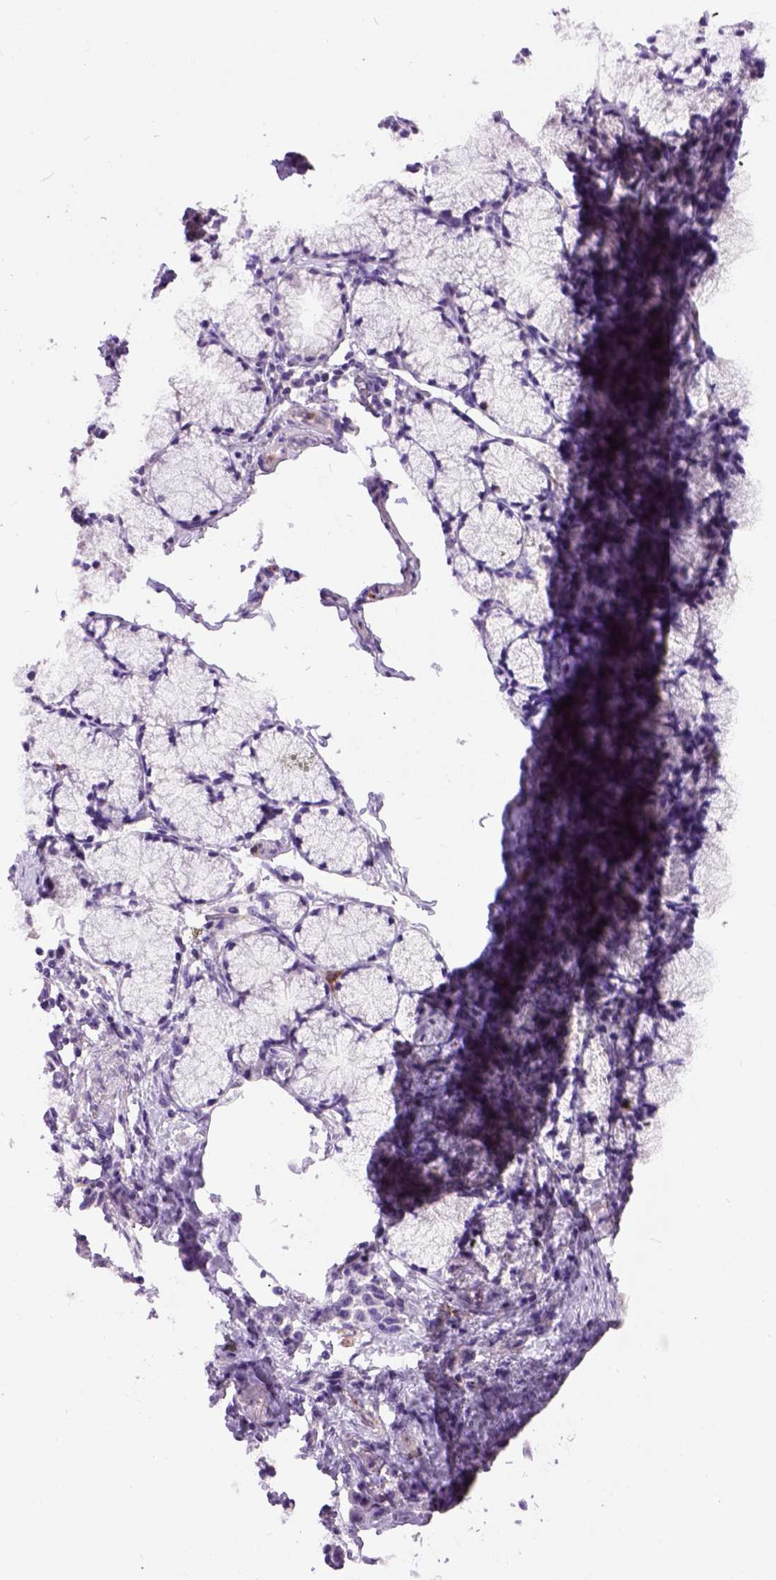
{"staining": {"intensity": "negative", "quantity": "none", "location": "none"}, "tissue": "stomach cancer", "cell_type": "Tumor cells", "image_type": "cancer", "snomed": [{"axis": "morphology", "description": "Adenocarcinoma, NOS"}, {"axis": "topography", "description": "Stomach"}], "caption": "Tumor cells are negative for protein expression in human stomach cancer (adenocarcinoma). The staining is performed using DAB (3,3'-diaminobenzidine) brown chromogen with nuclei counter-stained in using hematoxylin.", "gene": "MAPT", "patient": {"sex": "male", "age": 47}}